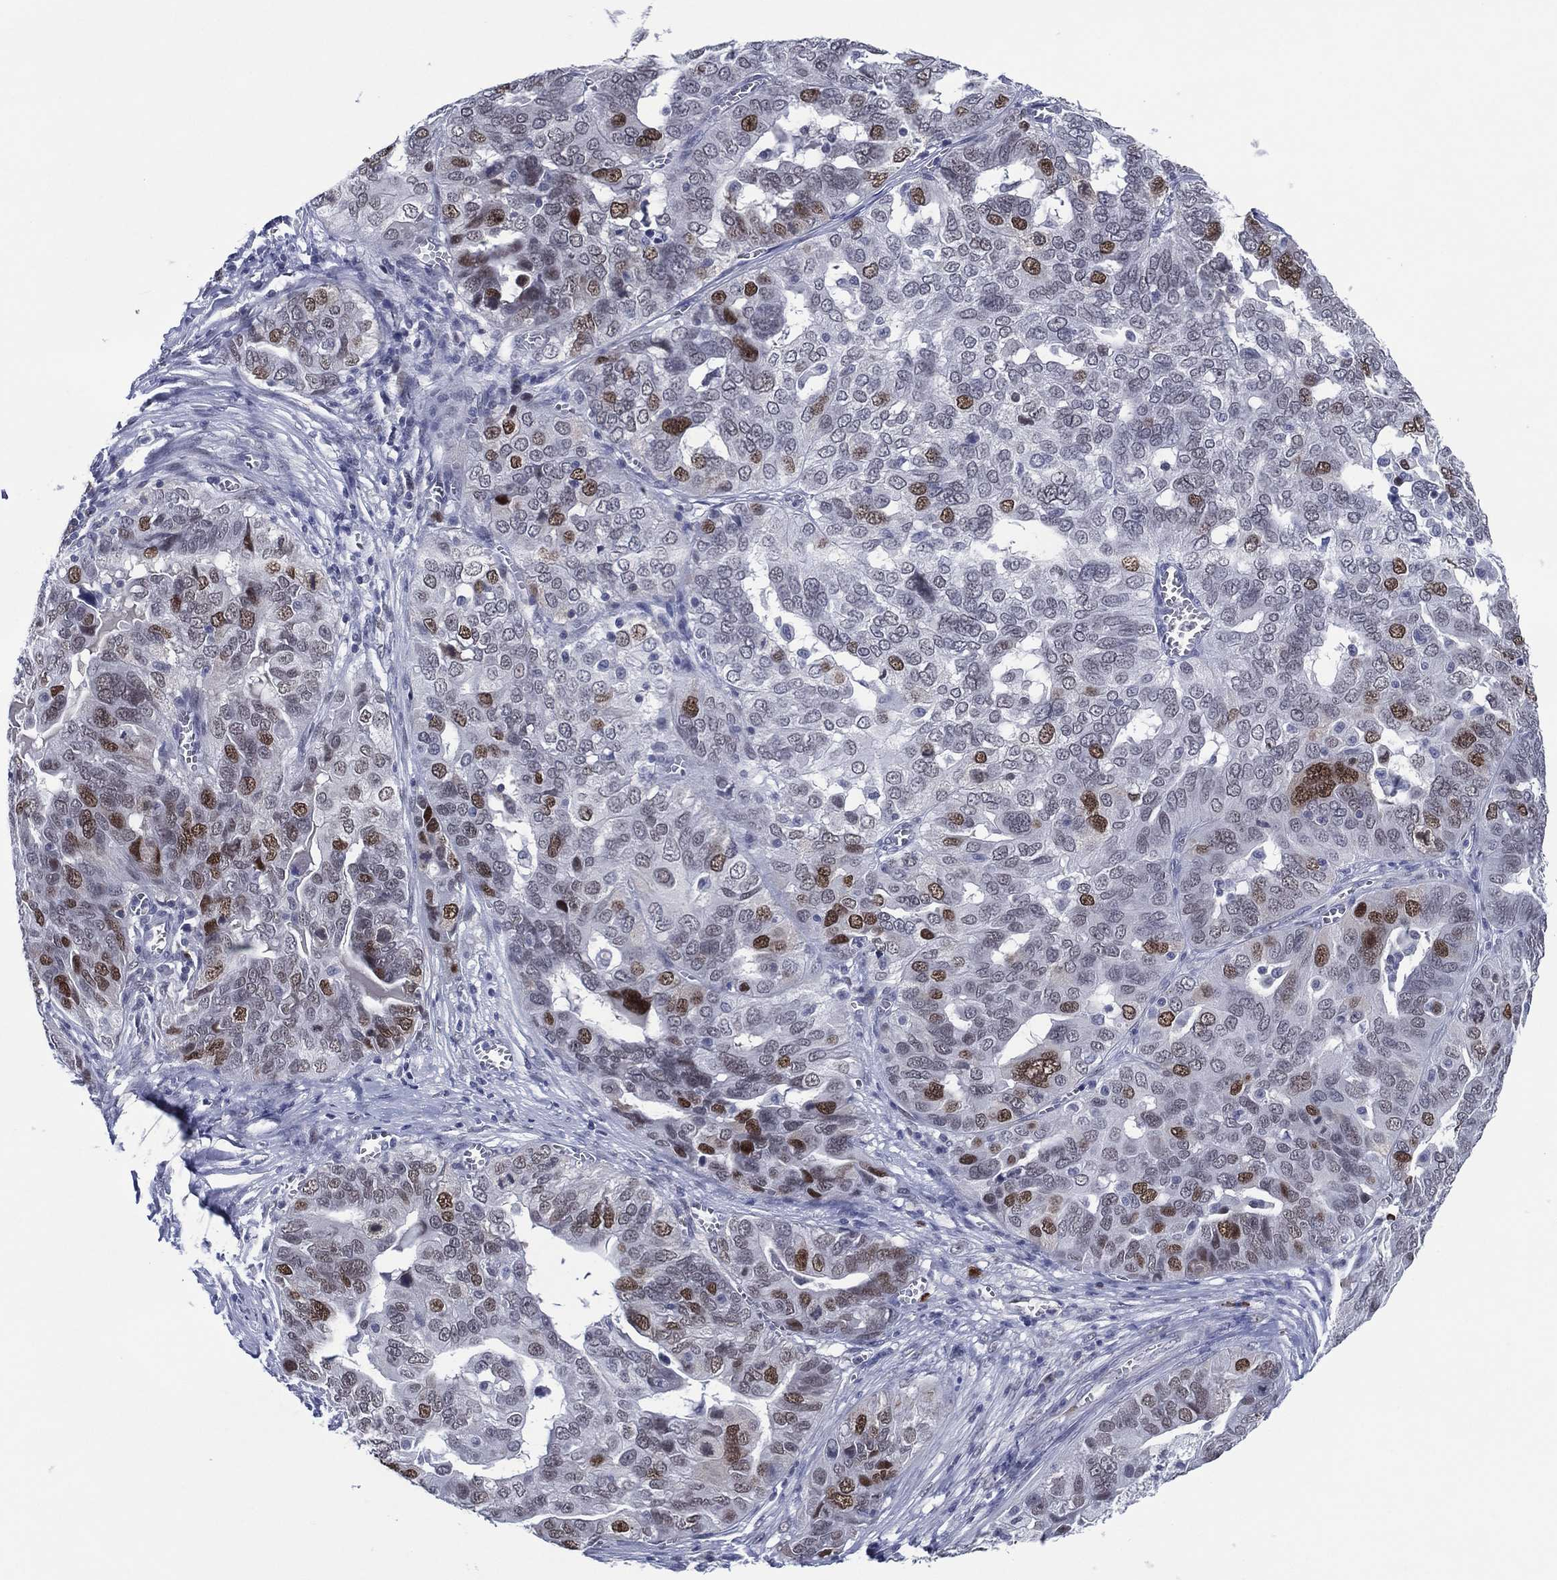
{"staining": {"intensity": "strong", "quantity": "<25%", "location": "nuclear"}, "tissue": "ovarian cancer", "cell_type": "Tumor cells", "image_type": "cancer", "snomed": [{"axis": "morphology", "description": "Carcinoma, endometroid"}, {"axis": "topography", "description": "Soft tissue"}, {"axis": "topography", "description": "Ovary"}], "caption": "Ovarian cancer (endometroid carcinoma) stained with a protein marker exhibits strong staining in tumor cells.", "gene": "GATA6", "patient": {"sex": "female", "age": 52}}